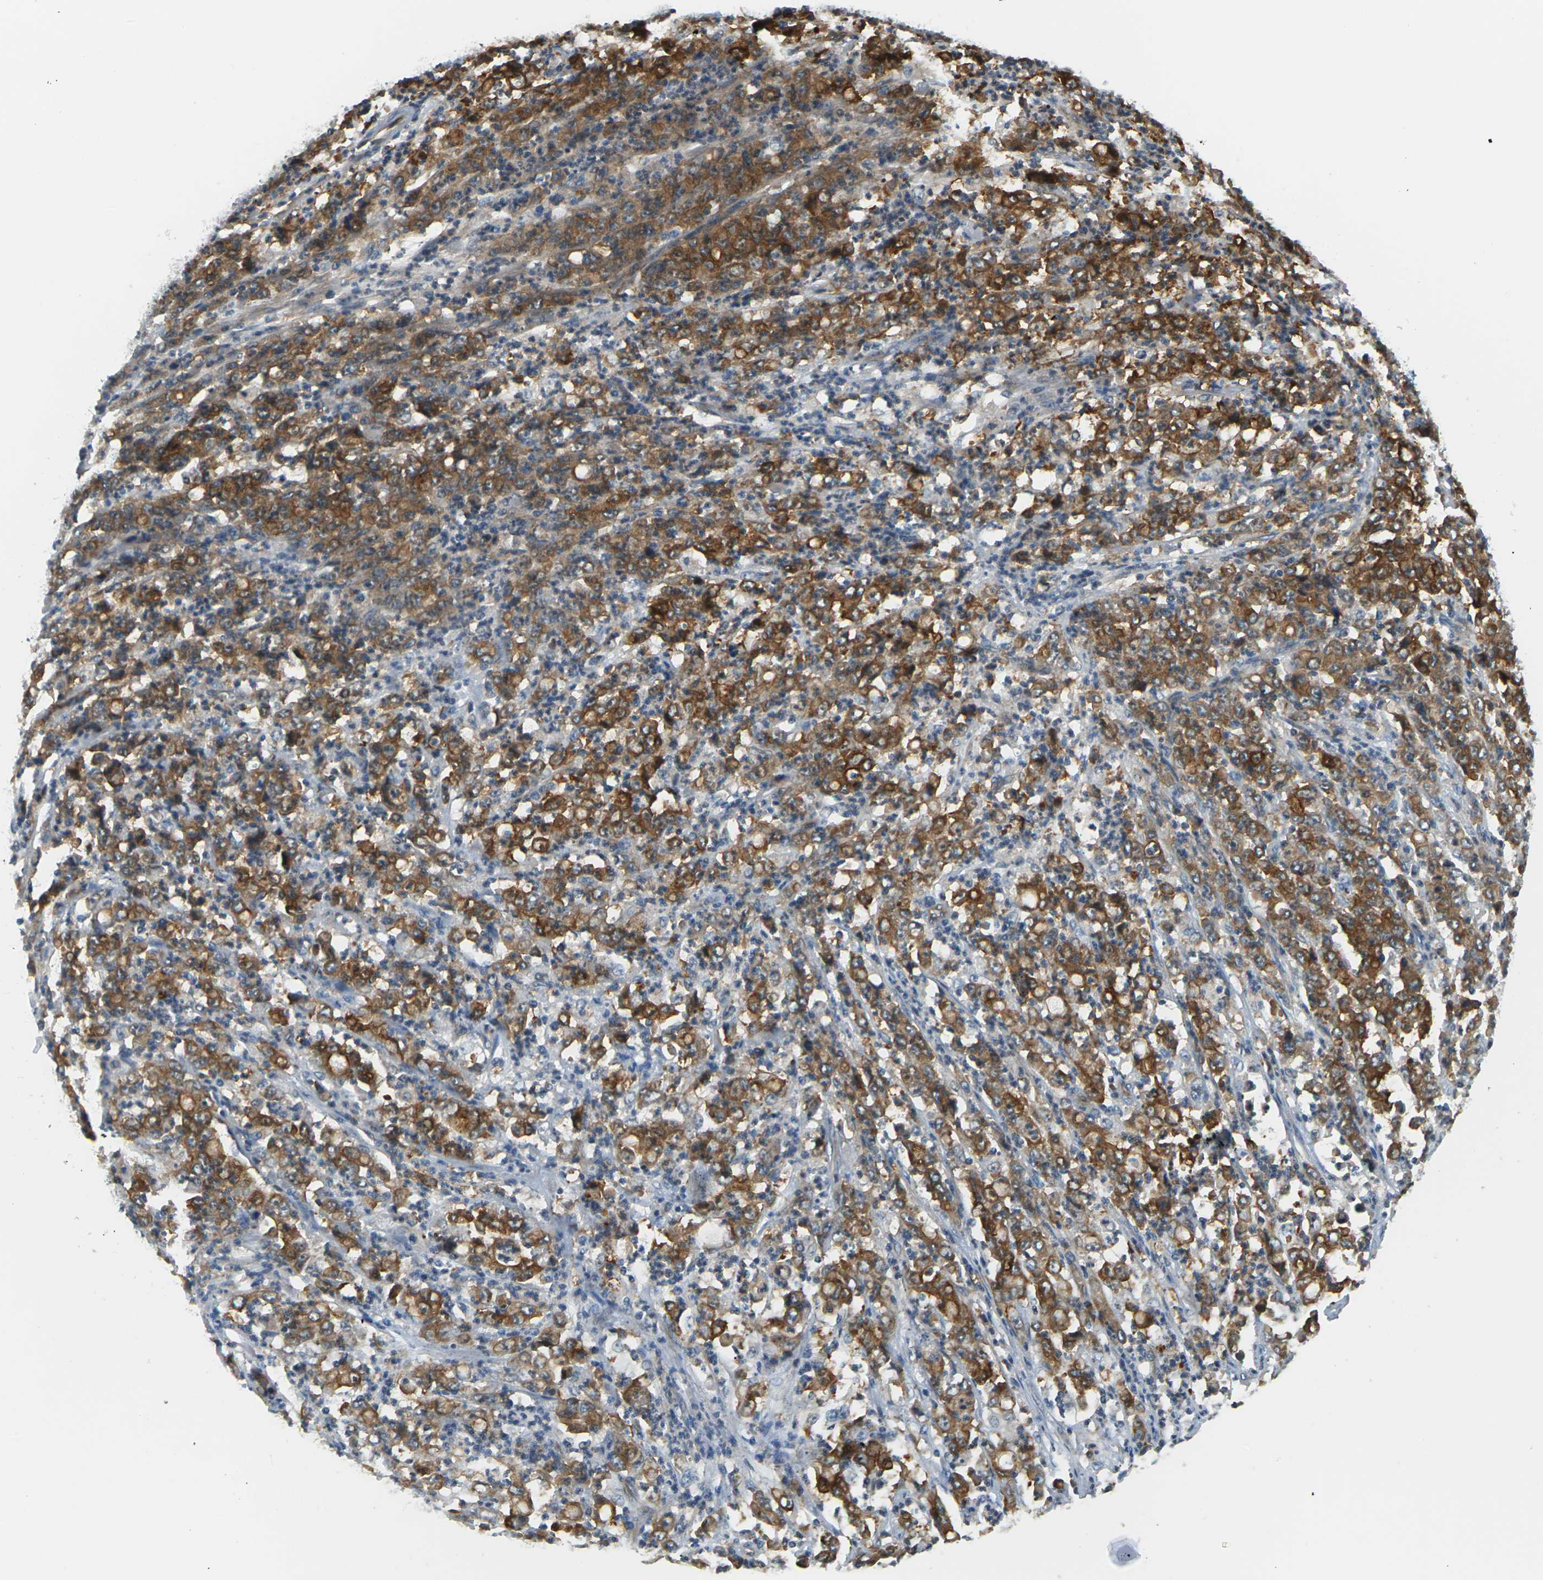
{"staining": {"intensity": "strong", "quantity": ">75%", "location": "cytoplasmic/membranous"}, "tissue": "stomach cancer", "cell_type": "Tumor cells", "image_type": "cancer", "snomed": [{"axis": "morphology", "description": "Adenocarcinoma, NOS"}, {"axis": "topography", "description": "Stomach, lower"}], "caption": "Immunohistochemistry photomicrograph of stomach adenocarcinoma stained for a protein (brown), which exhibits high levels of strong cytoplasmic/membranous staining in about >75% of tumor cells.", "gene": "SLC13A3", "patient": {"sex": "female", "age": 71}}